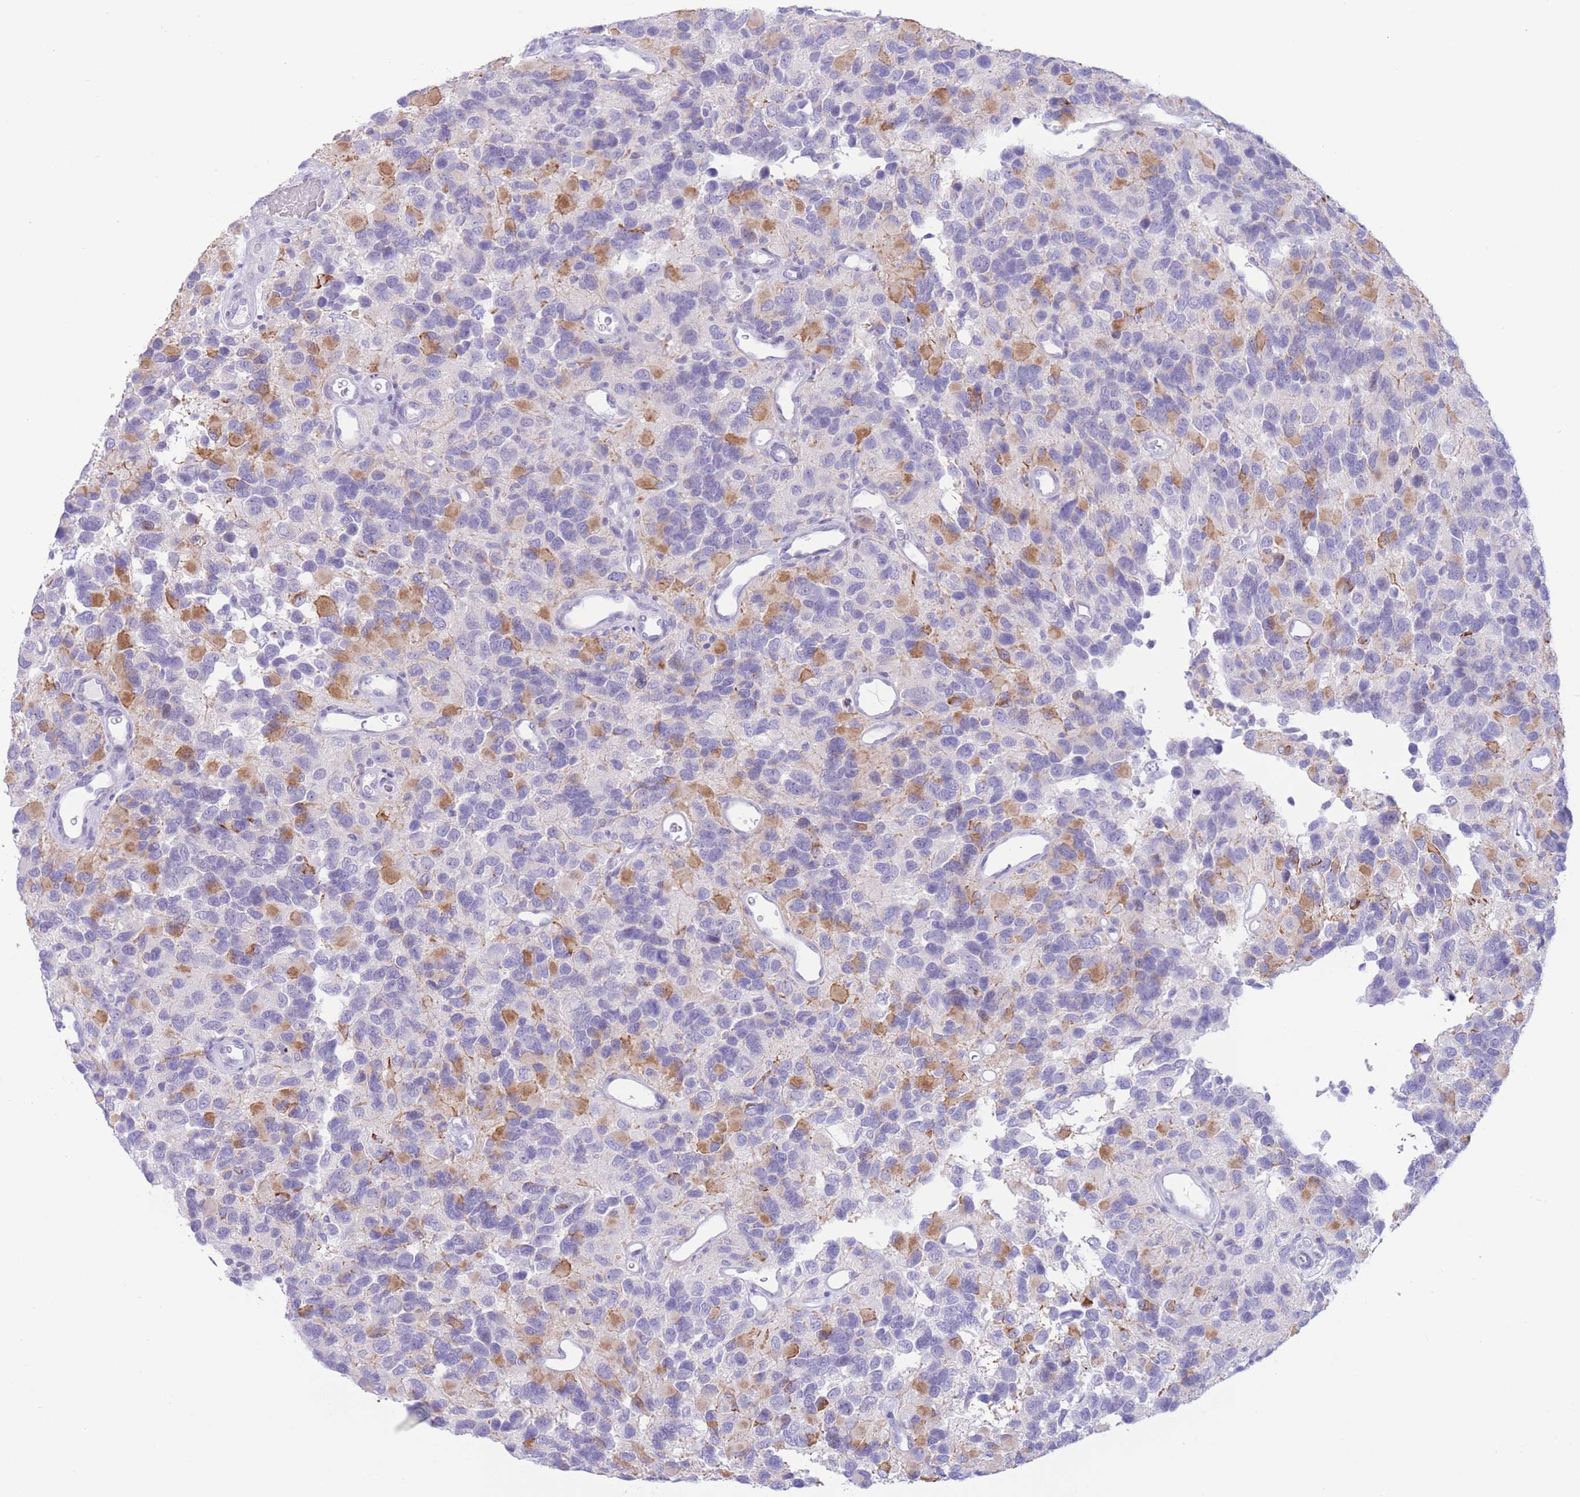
{"staining": {"intensity": "moderate", "quantity": "<25%", "location": "cytoplasmic/membranous"}, "tissue": "glioma", "cell_type": "Tumor cells", "image_type": "cancer", "snomed": [{"axis": "morphology", "description": "Glioma, malignant, High grade"}, {"axis": "topography", "description": "Brain"}], "caption": "The image shows staining of glioma, revealing moderate cytoplasmic/membranous protein positivity (brown color) within tumor cells.", "gene": "RPL39L", "patient": {"sex": "male", "age": 77}}